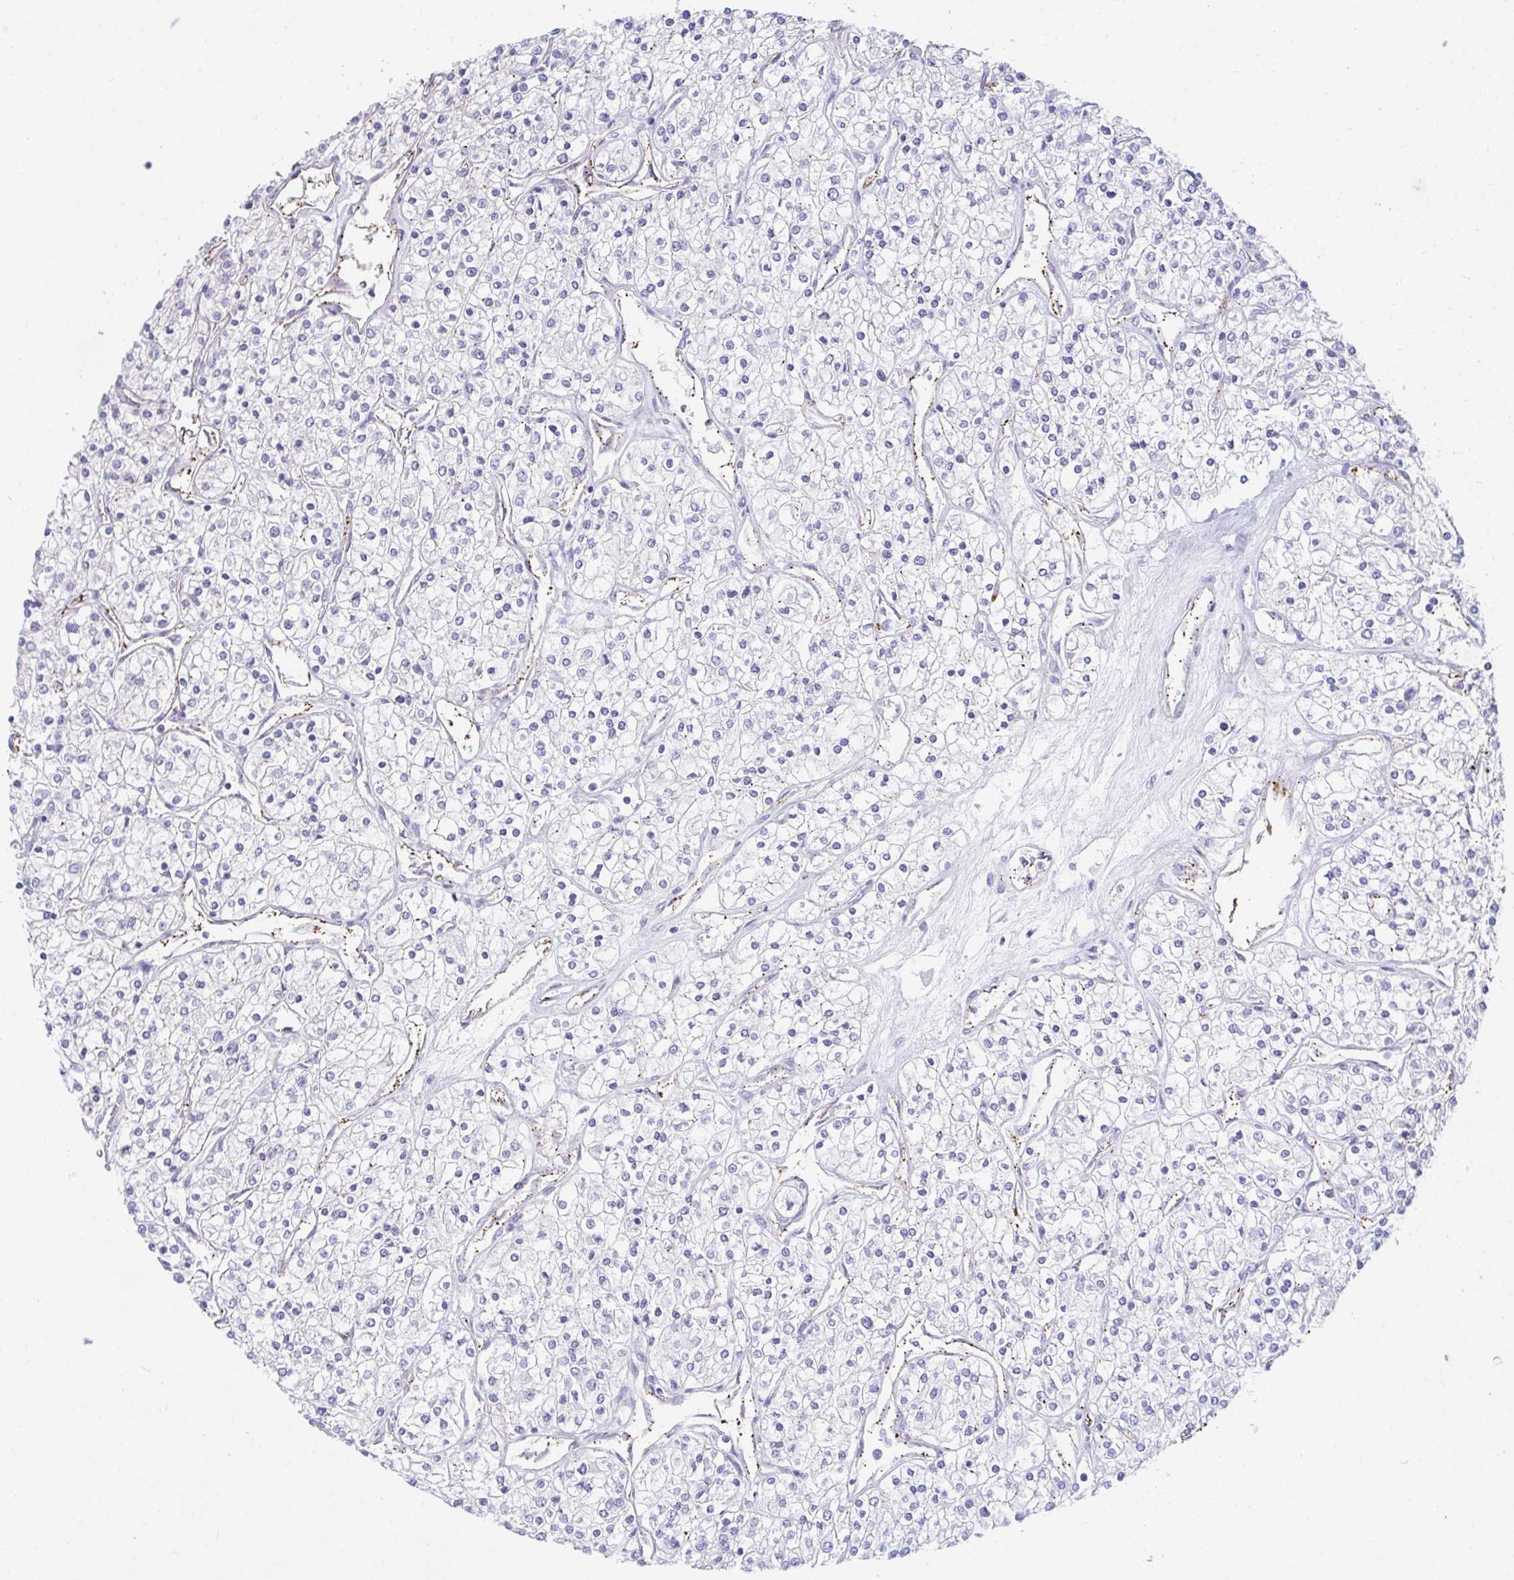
{"staining": {"intensity": "negative", "quantity": "none", "location": "none"}, "tissue": "renal cancer", "cell_type": "Tumor cells", "image_type": "cancer", "snomed": [{"axis": "morphology", "description": "Adenocarcinoma, NOS"}, {"axis": "topography", "description": "Kidney"}], "caption": "This is a histopathology image of immunohistochemistry staining of renal adenocarcinoma, which shows no positivity in tumor cells. The staining is performed using DAB brown chromogen with nuclei counter-stained in using hematoxylin.", "gene": "UBL3", "patient": {"sex": "male", "age": 80}}